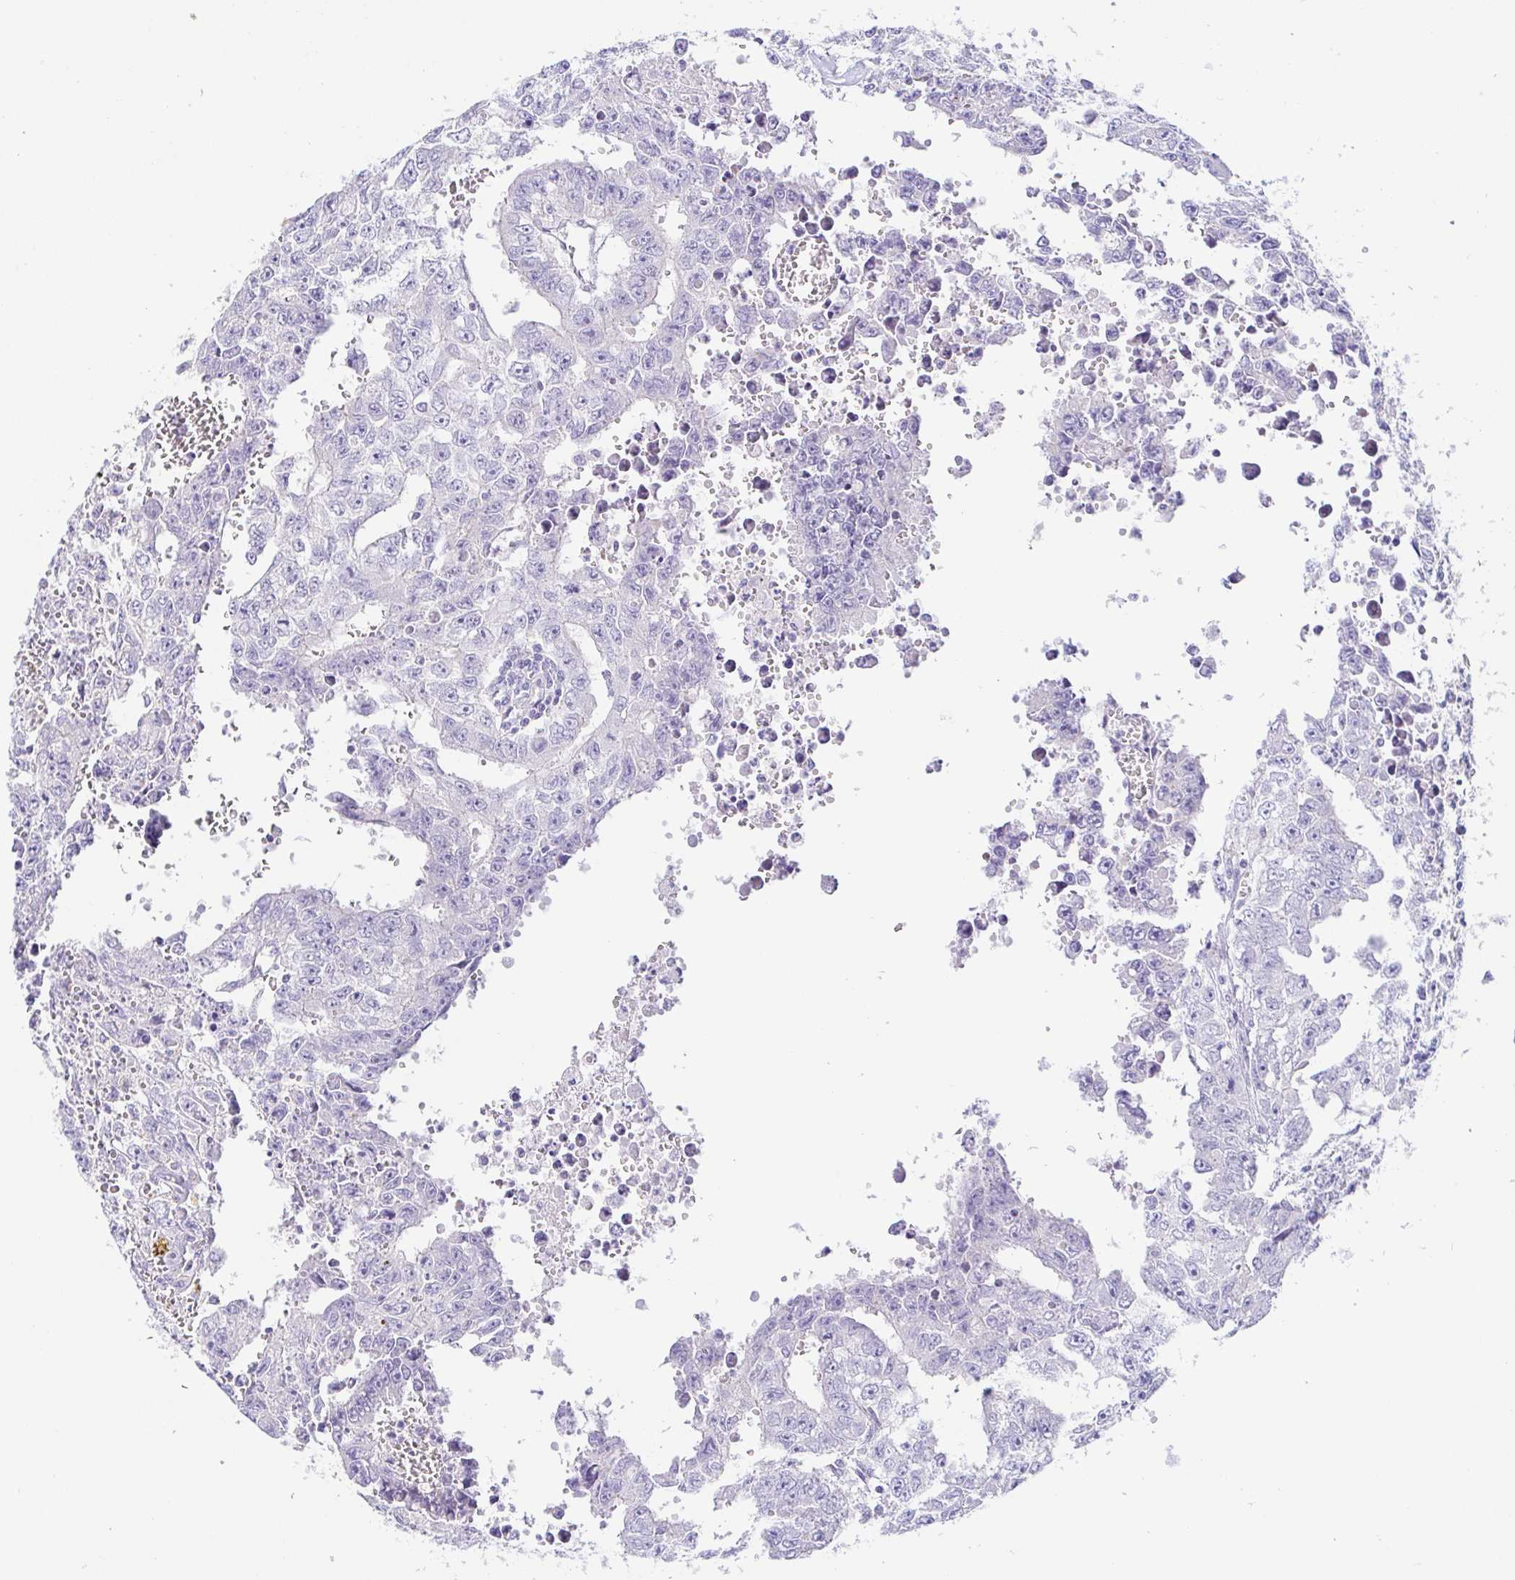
{"staining": {"intensity": "negative", "quantity": "none", "location": "none"}, "tissue": "testis cancer", "cell_type": "Tumor cells", "image_type": "cancer", "snomed": [{"axis": "morphology", "description": "Carcinoma, Embryonal, NOS"}, {"axis": "morphology", "description": "Teratoma, malignant, NOS"}, {"axis": "topography", "description": "Testis"}], "caption": "This is an immunohistochemistry (IHC) photomicrograph of testis embryonal carcinoma. There is no staining in tumor cells.", "gene": "PINLYP", "patient": {"sex": "male", "age": 24}}